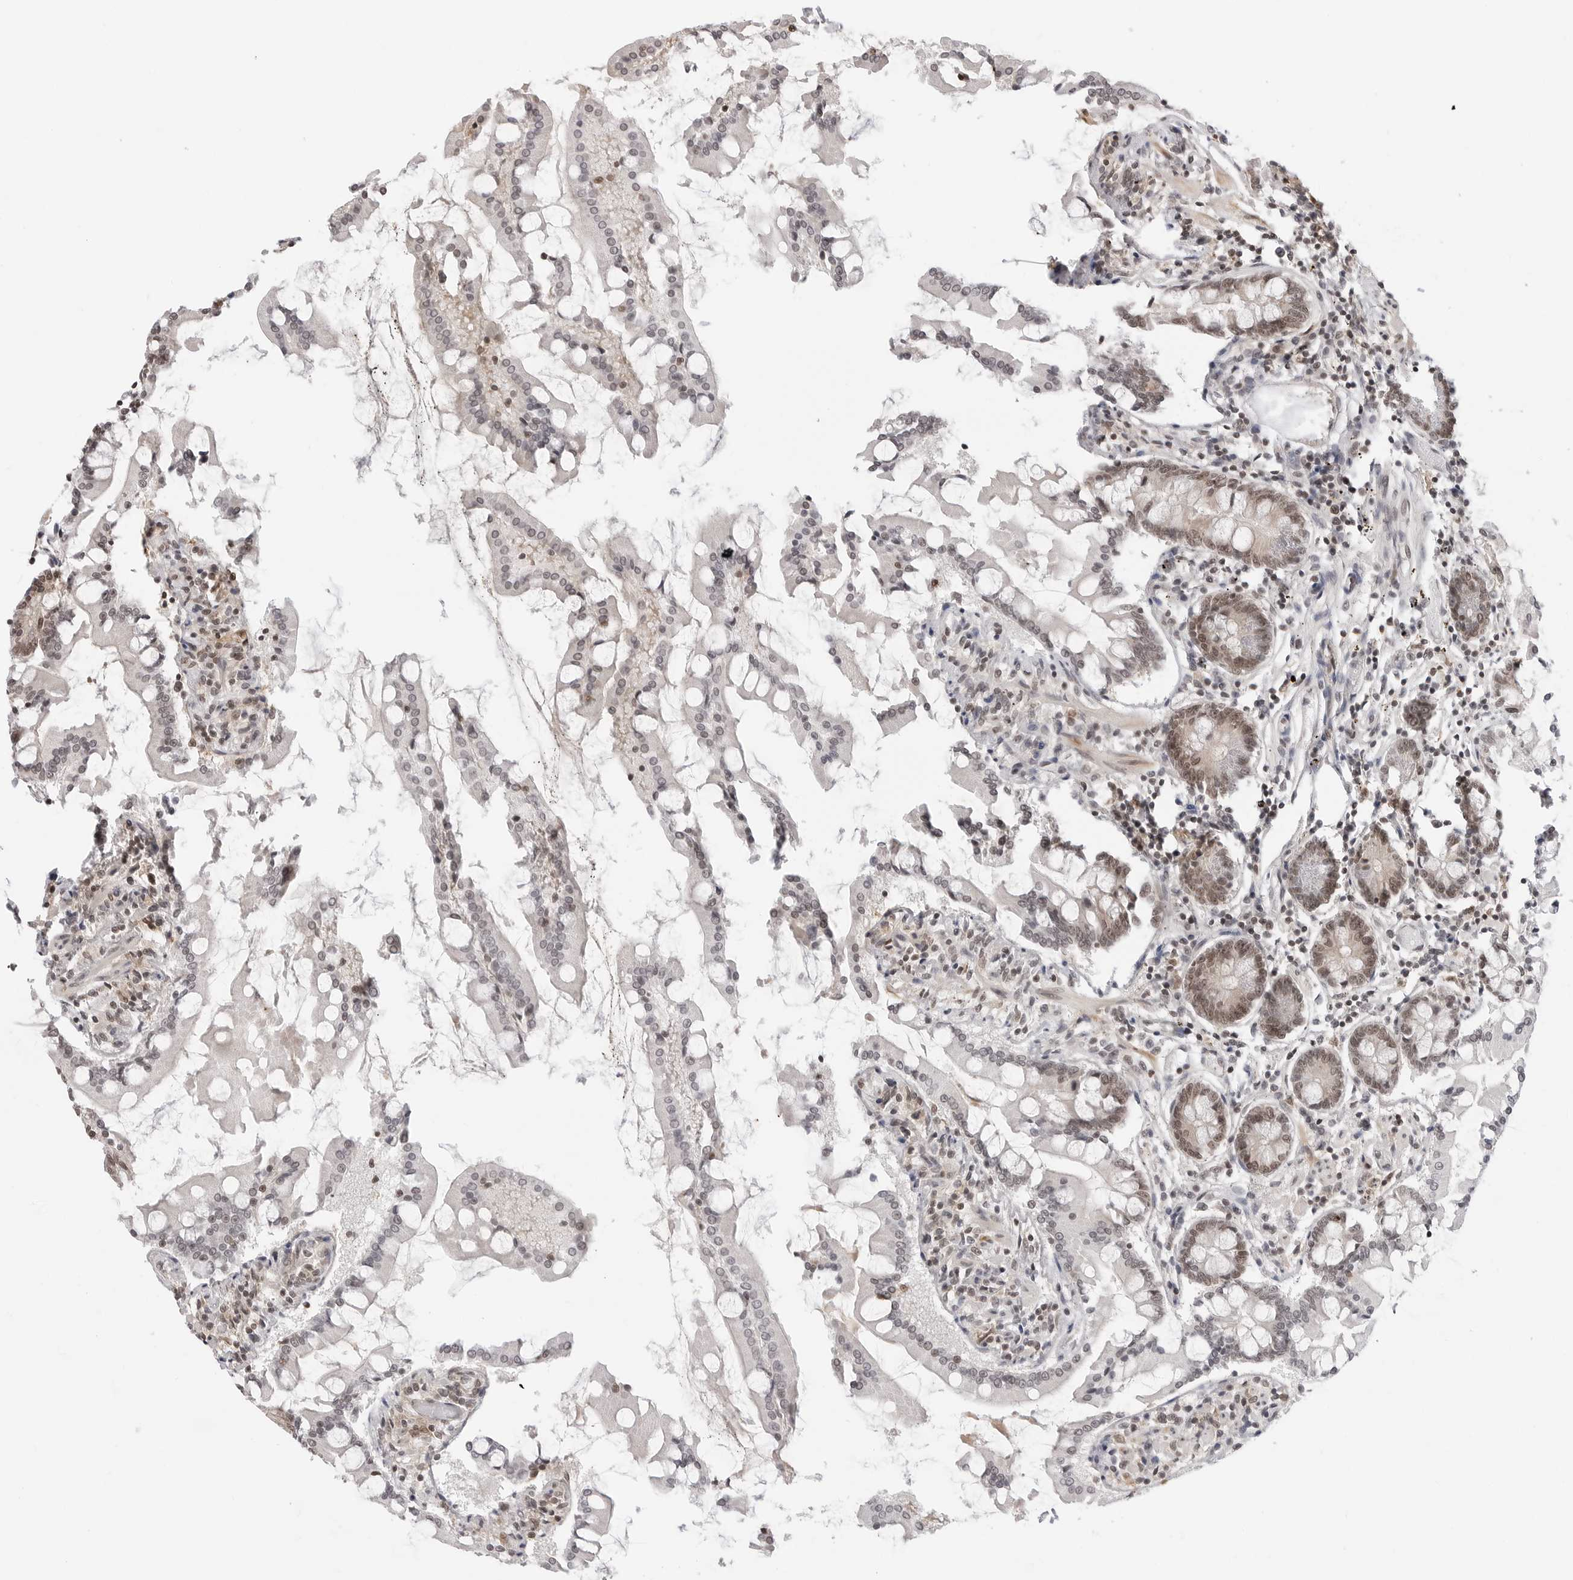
{"staining": {"intensity": "moderate", "quantity": "25%-75%", "location": "cytoplasmic/membranous,nuclear"}, "tissue": "small intestine", "cell_type": "Glandular cells", "image_type": "normal", "snomed": [{"axis": "morphology", "description": "Normal tissue, NOS"}, {"axis": "topography", "description": "Small intestine"}], "caption": "This photomicrograph shows immunohistochemistry (IHC) staining of normal human small intestine, with medium moderate cytoplasmic/membranous,nuclear expression in approximately 25%-75% of glandular cells.", "gene": "C8orf33", "patient": {"sex": "male", "age": 41}}